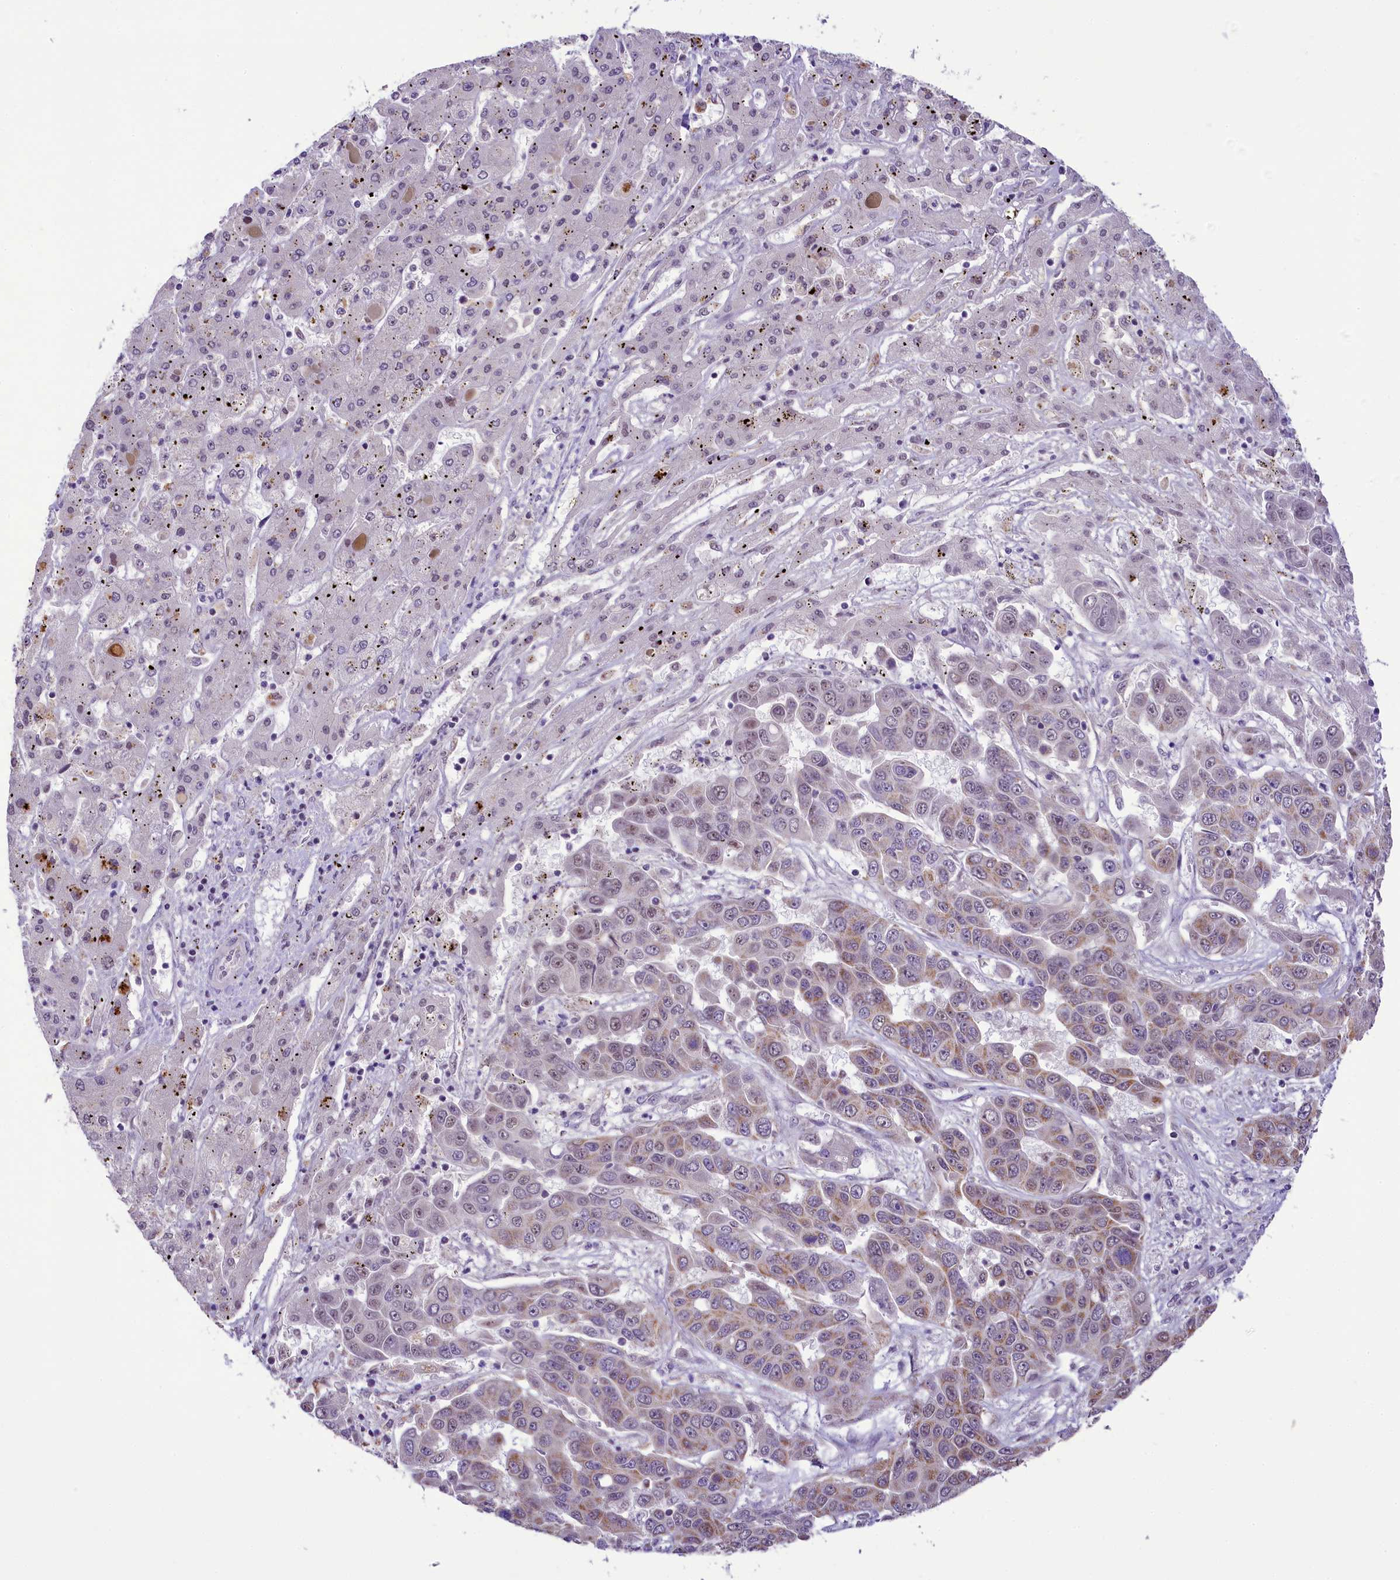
{"staining": {"intensity": "moderate", "quantity": "25%-75%", "location": "cytoplasmic/membranous,nuclear"}, "tissue": "liver cancer", "cell_type": "Tumor cells", "image_type": "cancer", "snomed": [{"axis": "morphology", "description": "Cholangiocarcinoma"}, {"axis": "topography", "description": "Liver"}], "caption": "Immunohistochemical staining of liver cancer displays medium levels of moderate cytoplasmic/membranous and nuclear positivity in approximately 25%-75% of tumor cells.", "gene": "PAF1", "patient": {"sex": "female", "age": 52}}